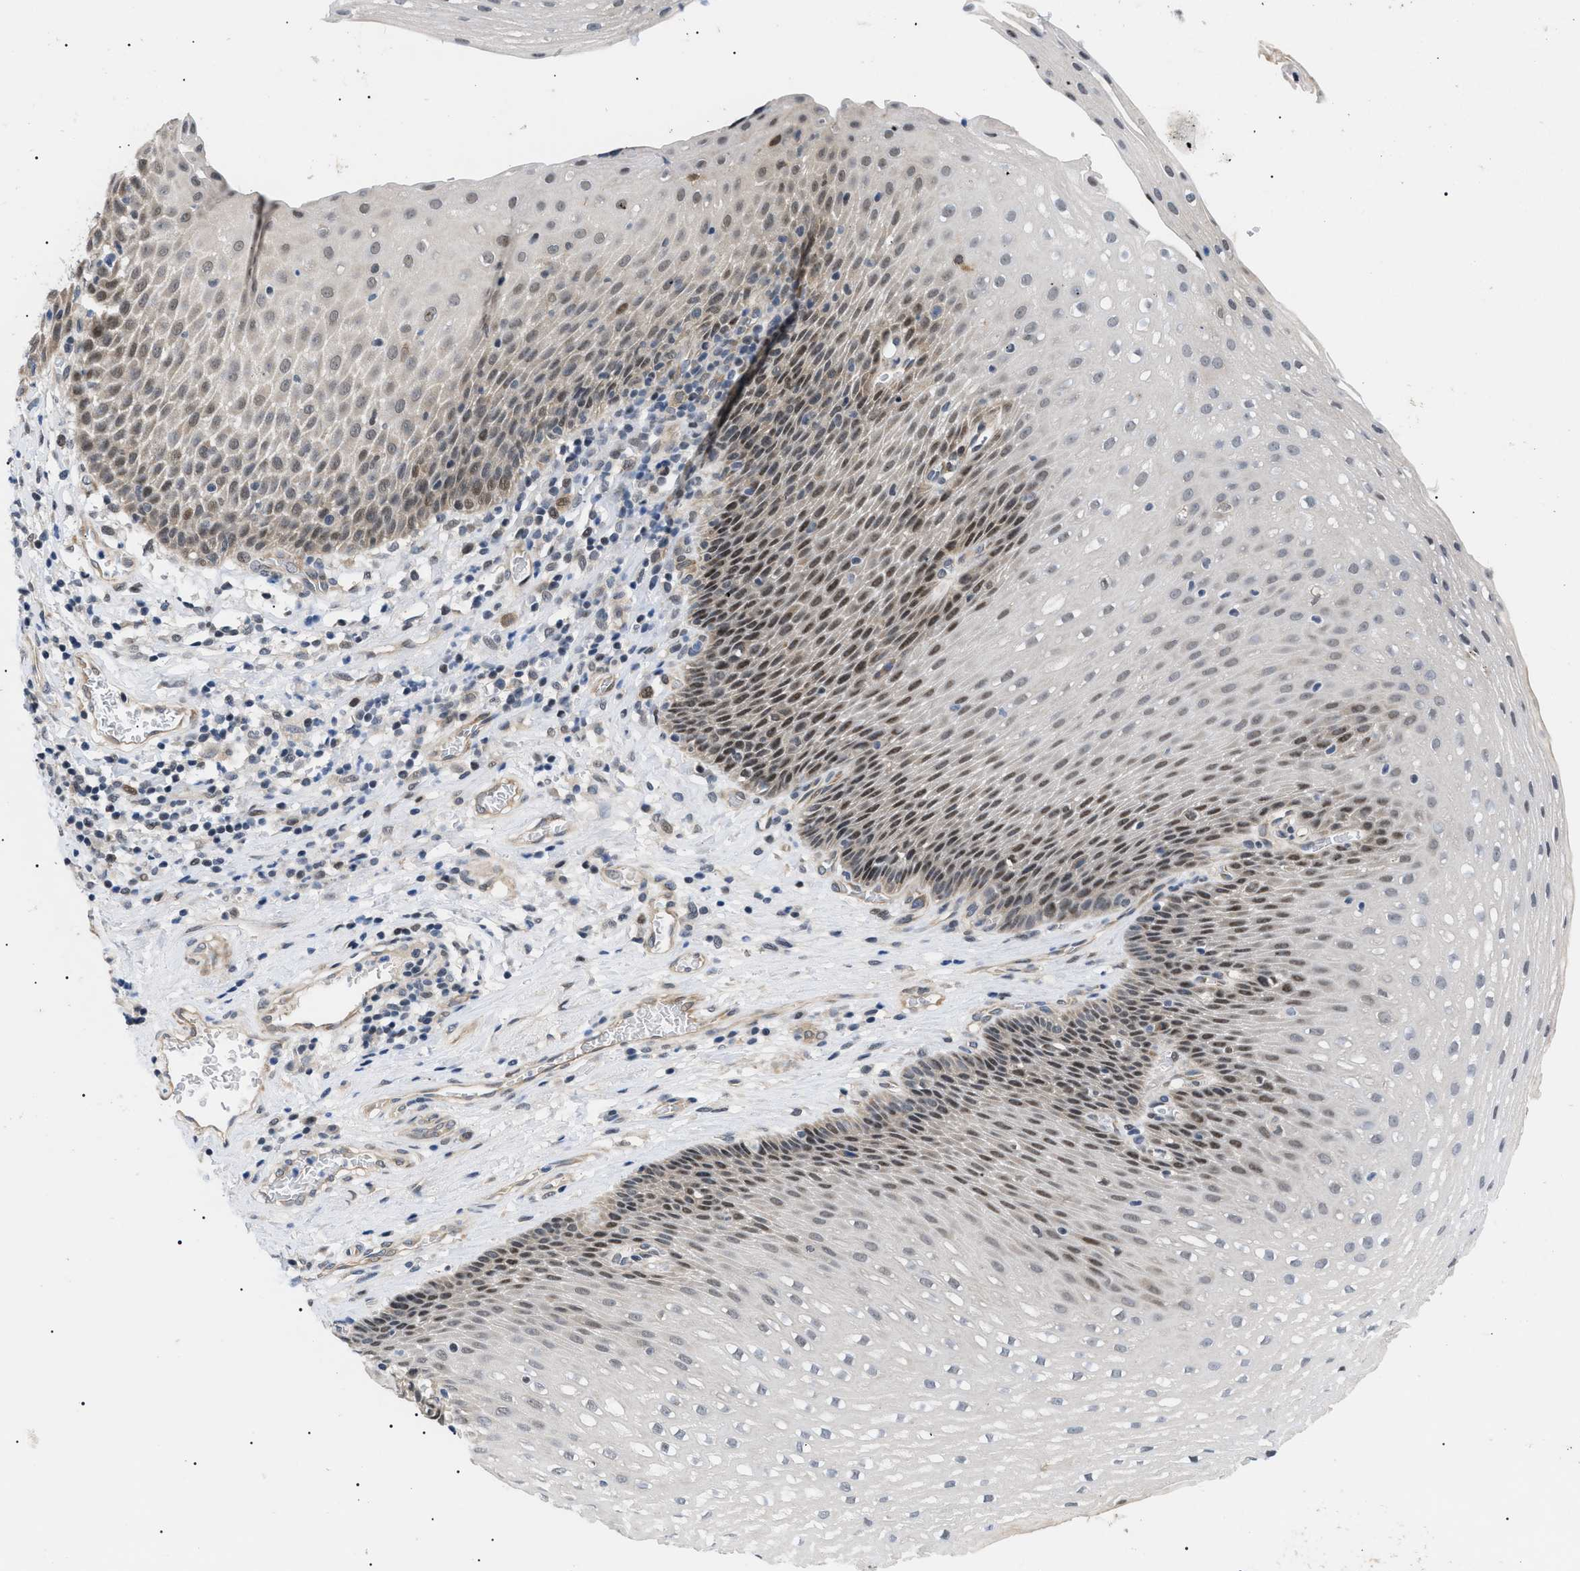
{"staining": {"intensity": "moderate", "quantity": "25%-75%", "location": "nuclear"}, "tissue": "esophagus", "cell_type": "Squamous epithelial cells", "image_type": "normal", "snomed": [{"axis": "morphology", "description": "Normal tissue, NOS"}, {"axis": "topography", "description": "Esophagus"}], "caption": "A photomicrograph showing moderate nuclear expression in approximately 25%-75% of squamous epithelial cells in unremarkable esophagus, as visualized by brown immunohistochemical staining.", "gene": "GARRE1", "patient": {"sex": "male", "age": 48}}